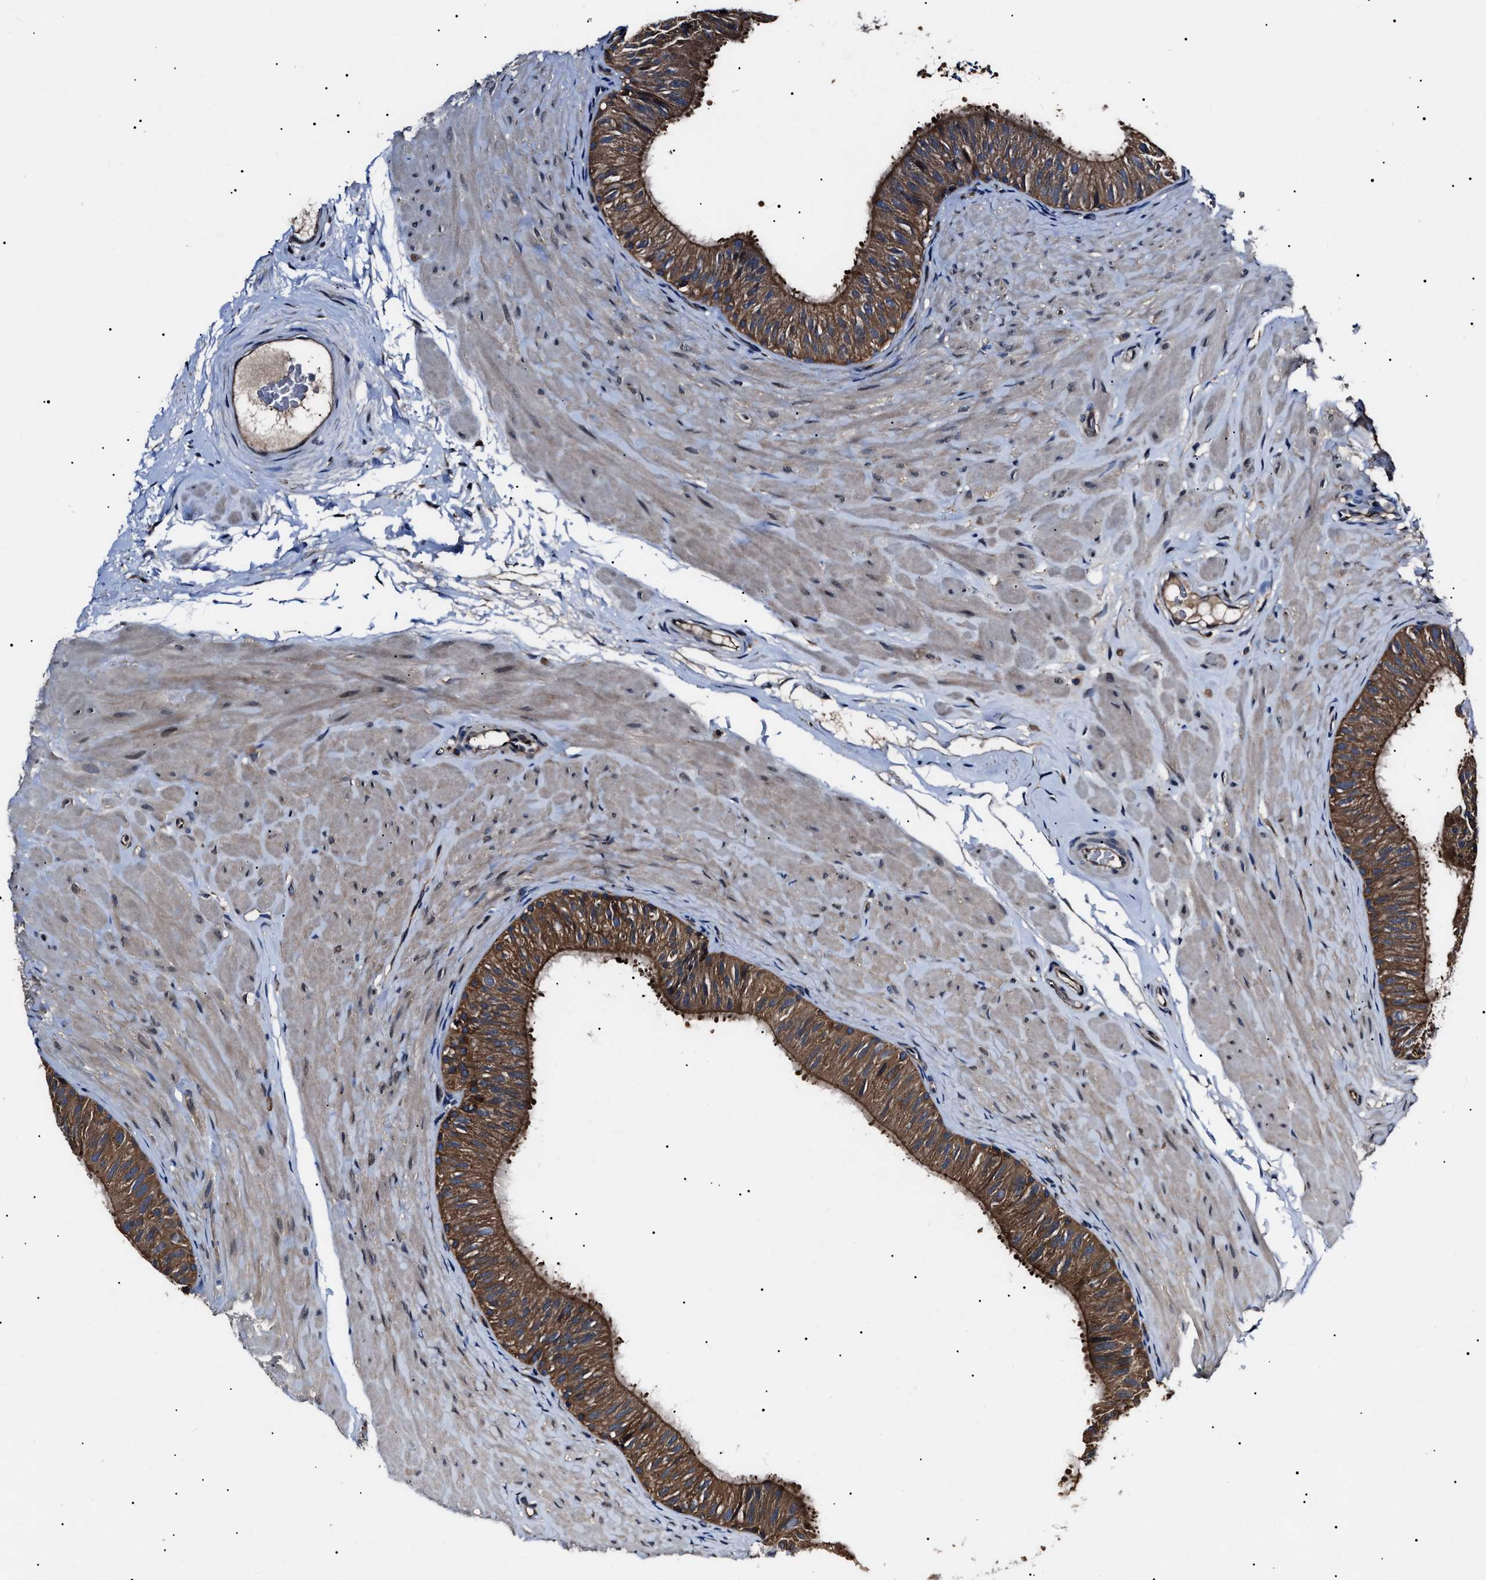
{"staining": {"intensity": "moderate", "quantity": ">75%", "location": "cytoplasmic/membranous"}, "tissue": "epididymis", "cell_type": "Glandular cells", "image_type": "normal", "snomed": [{"axis": "morphology", "description": "Normal tissue, NOS"}, {"axis": "topography", "description": "Epididymis"}], "caption": "An image of human epididymis stained for a protein exhibits moderate cytoplasmic/membranous brown staining in glandular cells.", "gene": "CCT8", "patient": {"sex": "male", "age": 34}}